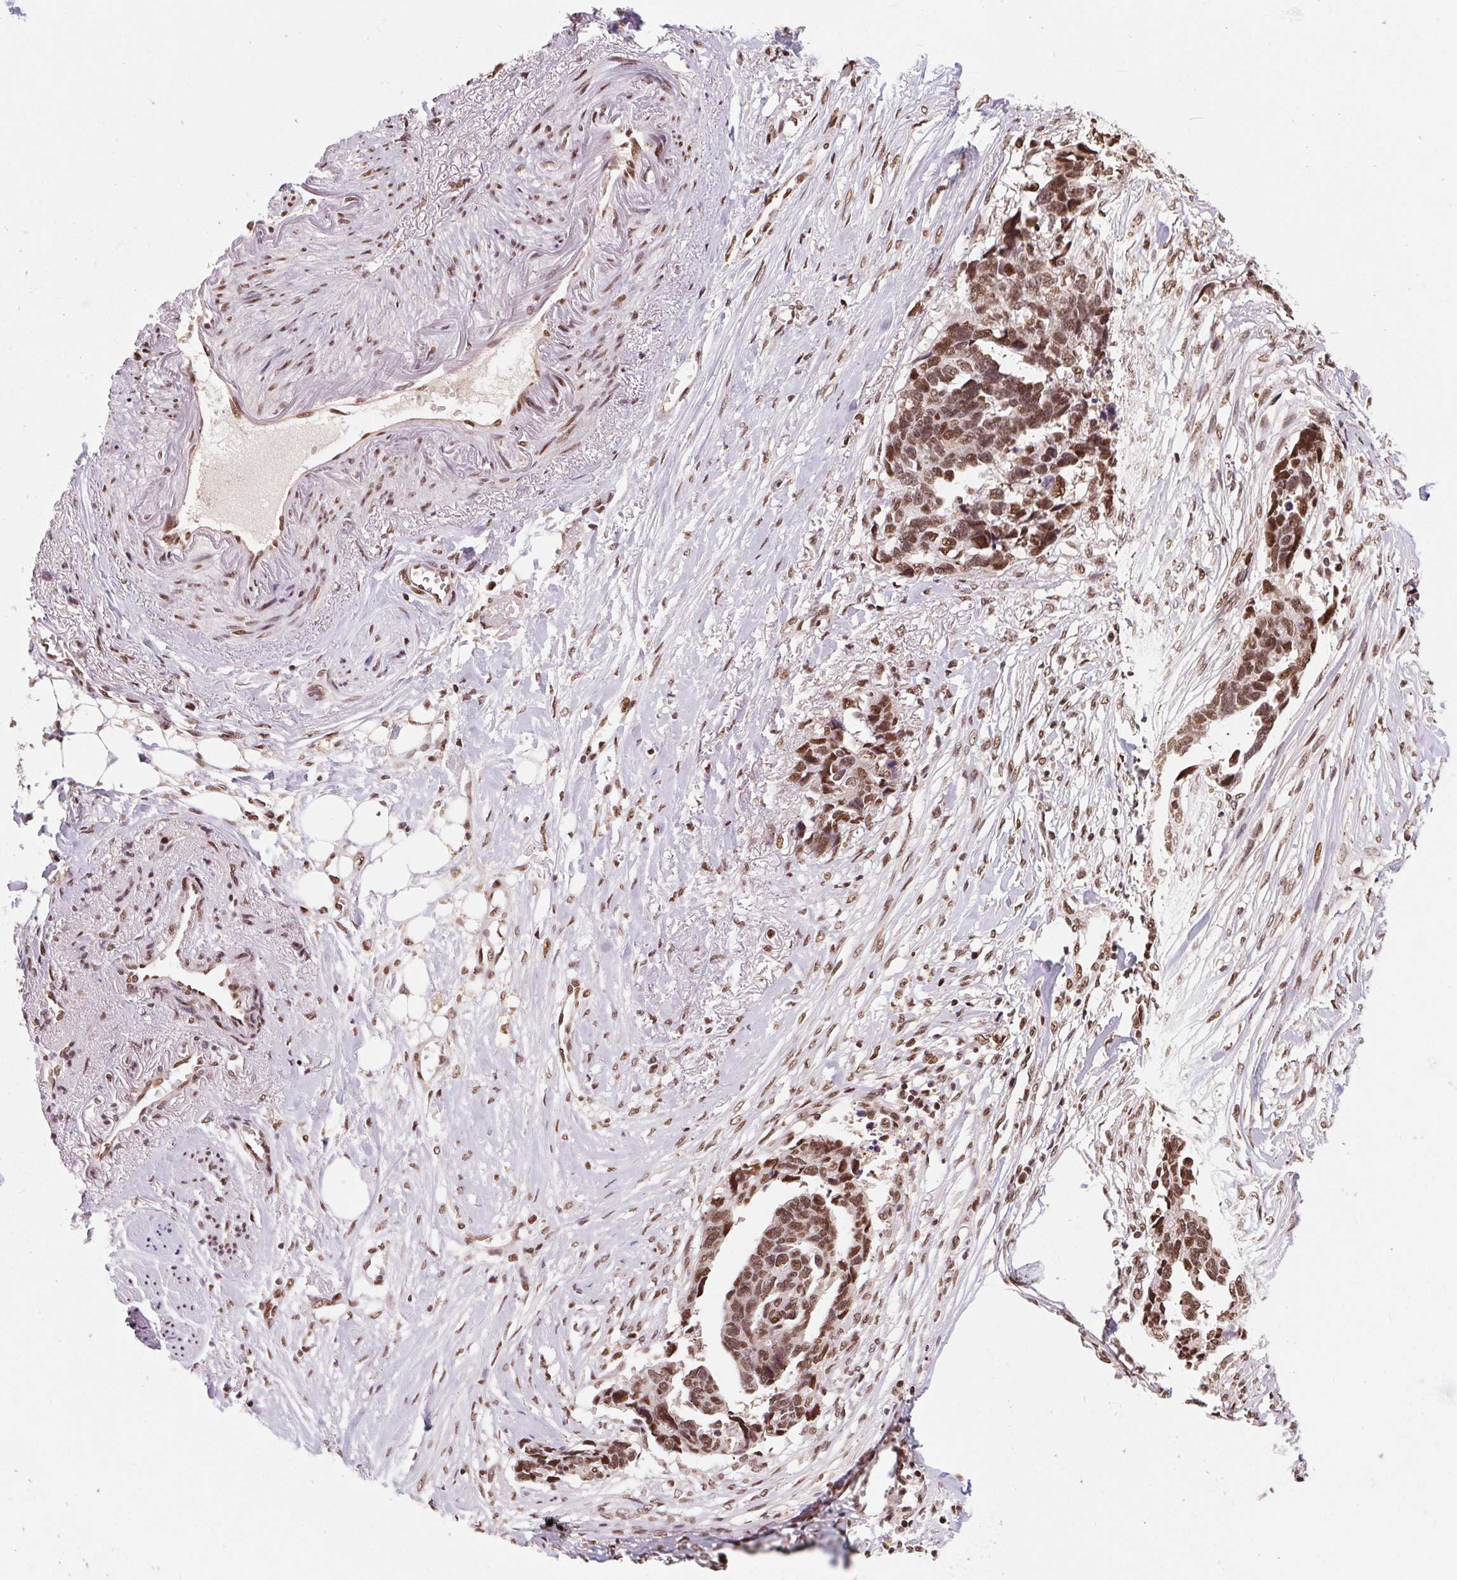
{"staining": {"intensity": "moderate", "quantity": ">75%", "location": "nuclear"}, "tissue": "ovarian cancer", "cell_type": "Tumor cells", "image_type": "cancer", "snomed": [{"axis": "morphology", "description": "Cystadenocarcinoma, serous, NOS"}, {"axis": "topography", "description": "Ovary"}], "caption": "A high-resolution photomicrograph shows immunohistochemistry staining of ovarian serous cystadenocarcinoma, which demonstrates moderate nuclear staining in about >75% of tumor cells.", "gene": "RAD23A", "patient": {"sex": "female", "age": 69}}